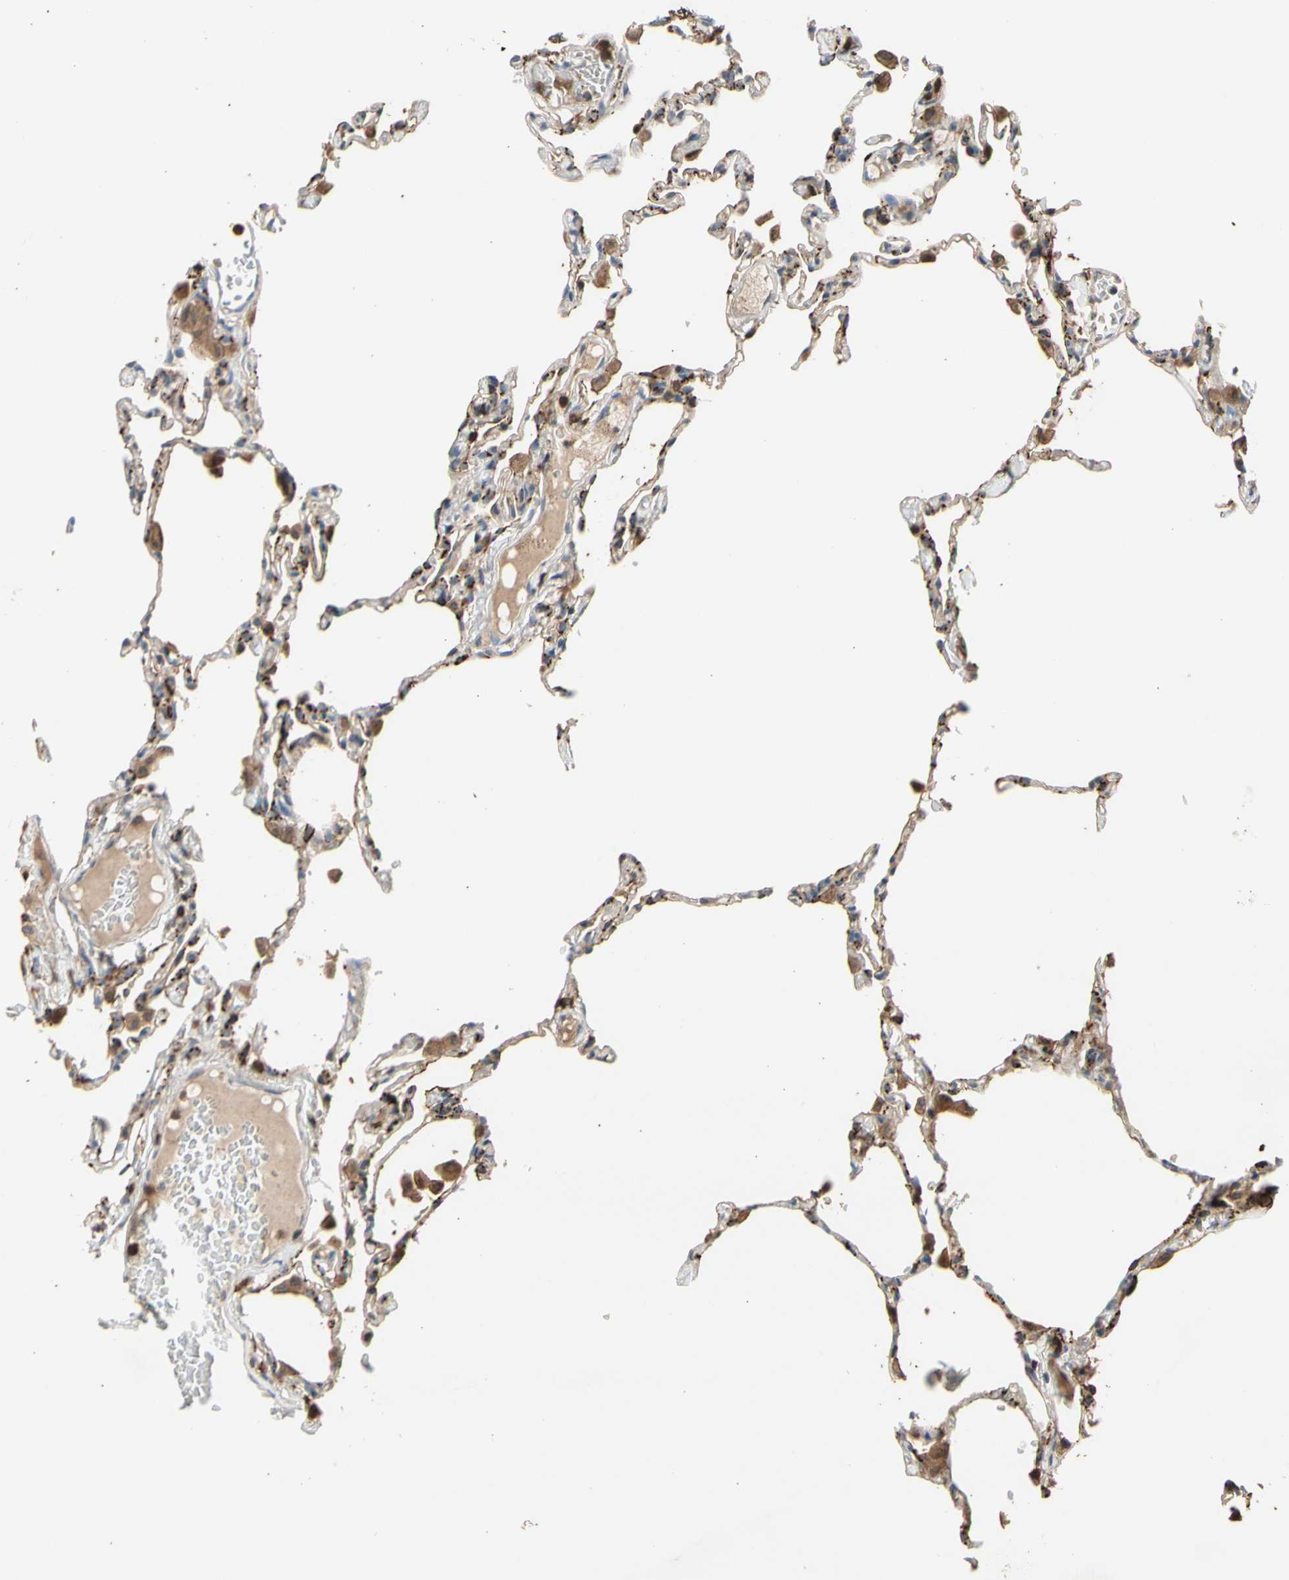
{"staining": {"intensity": "strong", "quantity": "25%-75%", "location": "cytoplasmic/membranous"}, "tissue": "lung", "cell_type": "Alveolar cells", "image_type": "normal", "snomed": [{"axis": "morphology", "description": "Normal tissue, NOS"}, {"axis": "topography", "description": "Lung"}], "caption": "IHC (DAB (3,3'-diaminobenzidine)) staining of benign lung reveals strong cytoplasmic/membranous protein positivity in about 25%-75% of alveolar cells. (DAB (3,3'-diaminobenzidine) = brown stain, brightfield microscopy at high magnification).", "gene": "GALNT5", "patient": {"sex": "female", "age": 49}}